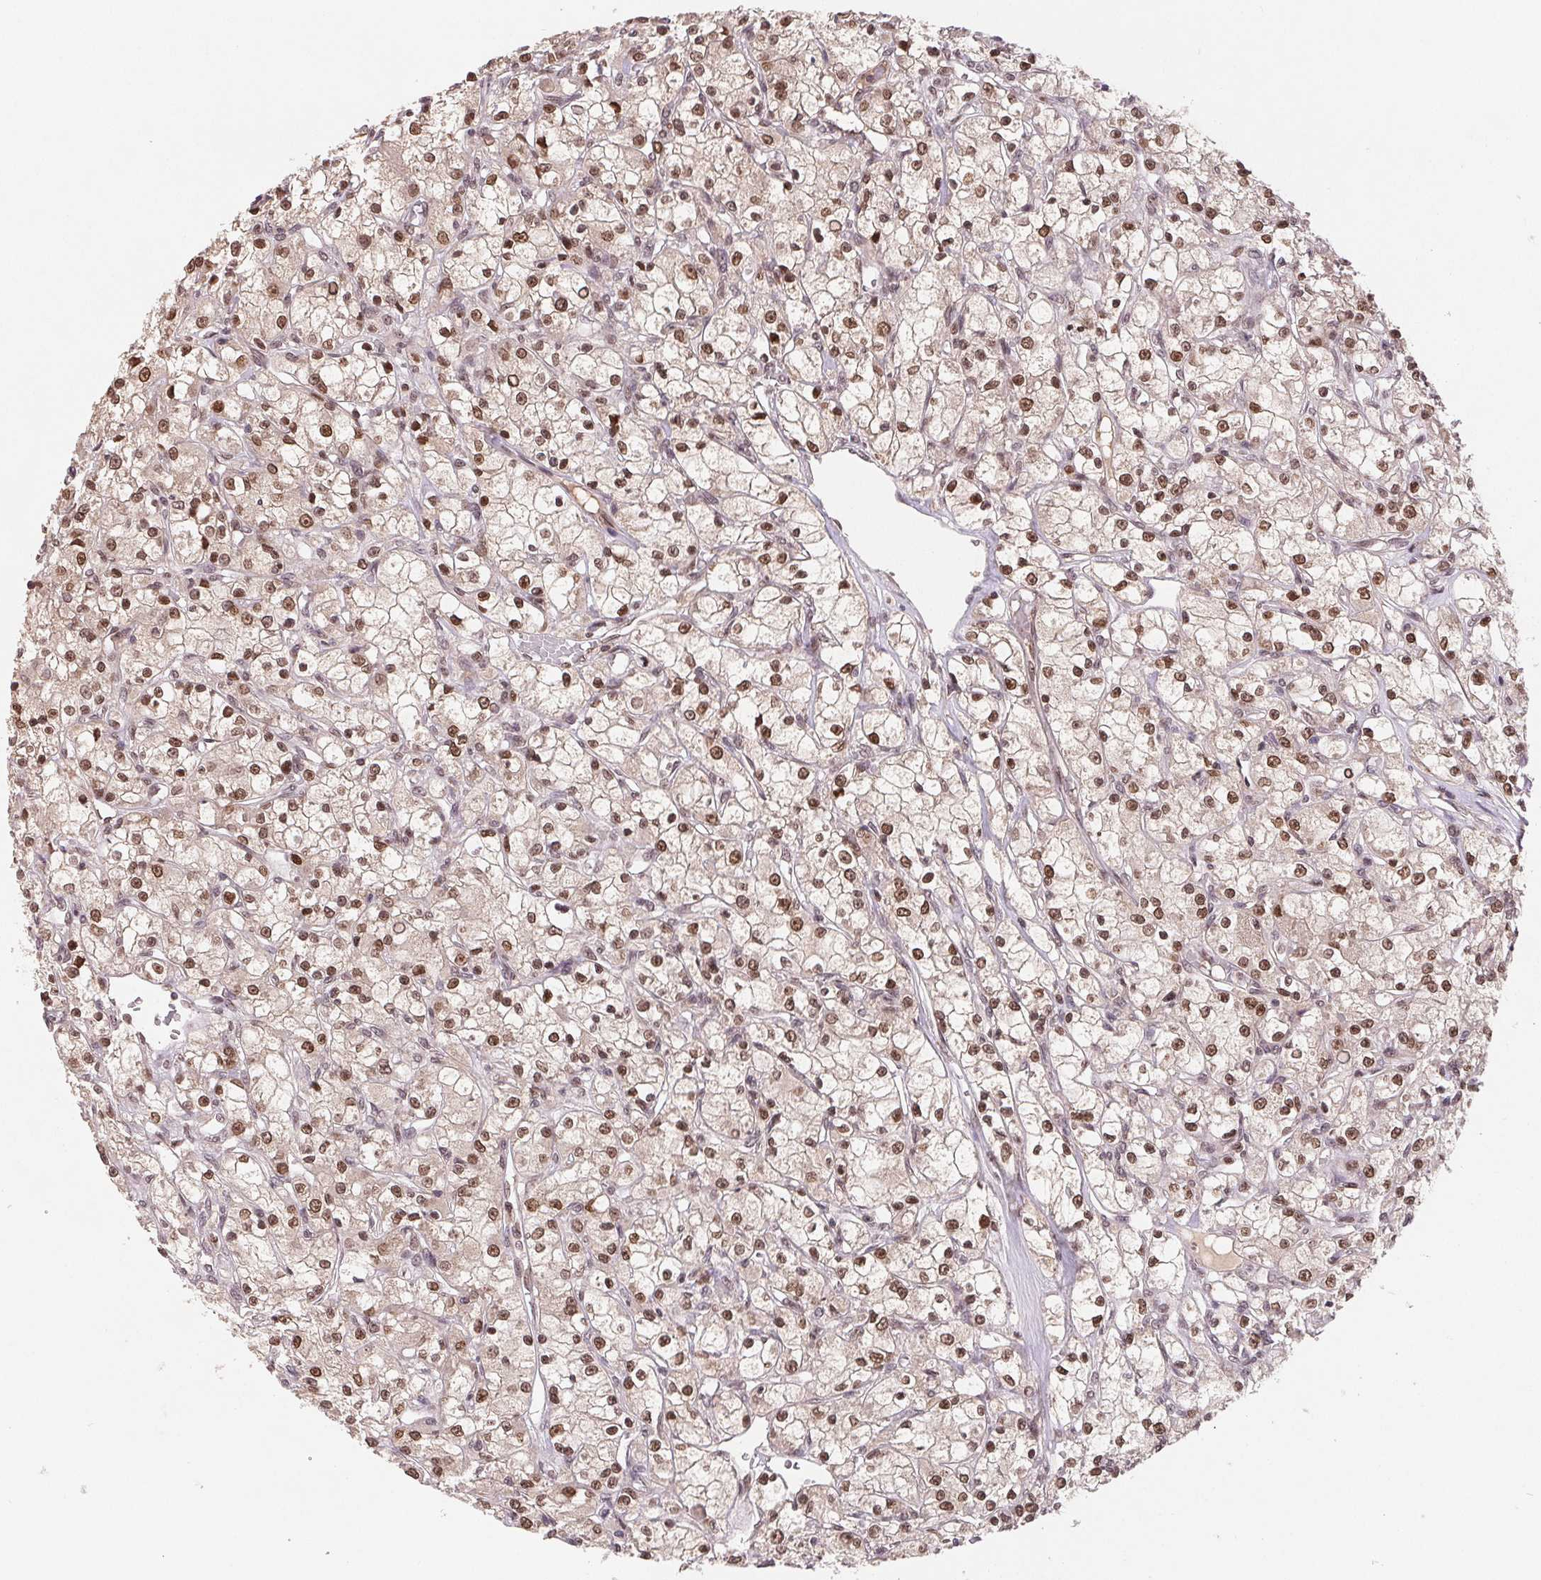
{"staining": {"intensity": "moderate", "quantity": ">75%", "location": "nuclear"}, "tissue": "renal cancer", "cell_type": "Tumor cells", "image_type": "cancer", "snomed": [{"axis": "morphology", "description": "Adenocarcinoma, NOS"}, {"axis": "topography", "description": "Kidney"}], "caption": "Brown immunohistochemical staining in human renal cancer (adenocarcinoma) reveals moderate nuclear positivity in approximately >75% of tumor cells.", "gene": "HMGN3", "patient": {"sex": "female", "age": 59}}